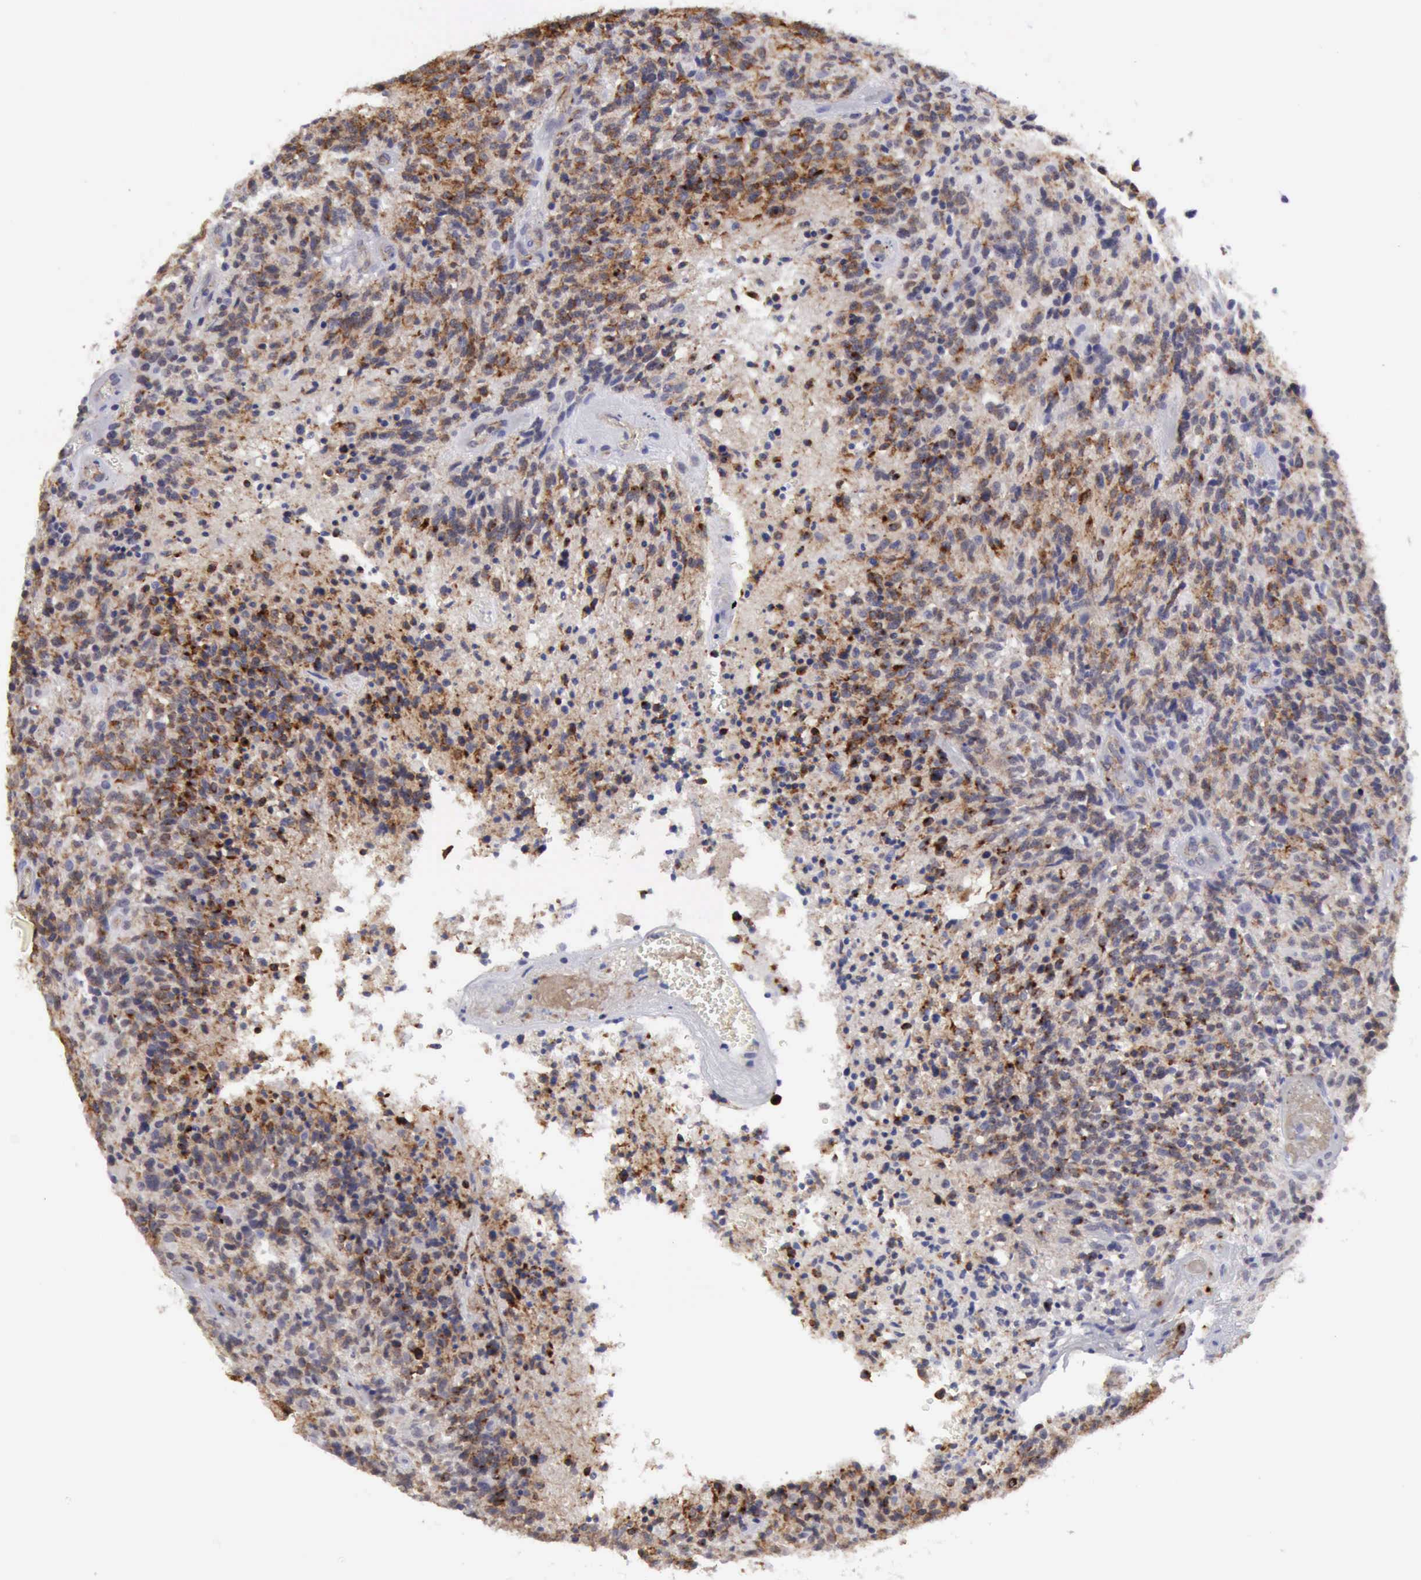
{"staining": {"intensity": "moderate", "quantity": ">75%", "location": "cytoplasmic/membranous"}, "tissue": "glioma", "cell_type": "Tumor cells", "image_type": "cancer", "snomed": [{"axis": "morphology", "description": "Glioma, malignant, High grade"}, {"axis": "topography", "description": "Brain"}], "caption": "Glioma tissue reveals moderate cytoplasmic/membranous expression in approximately >75% of tumor cells", "gene": "TFRC", "patient": {"sex": "male", "age": 36}}